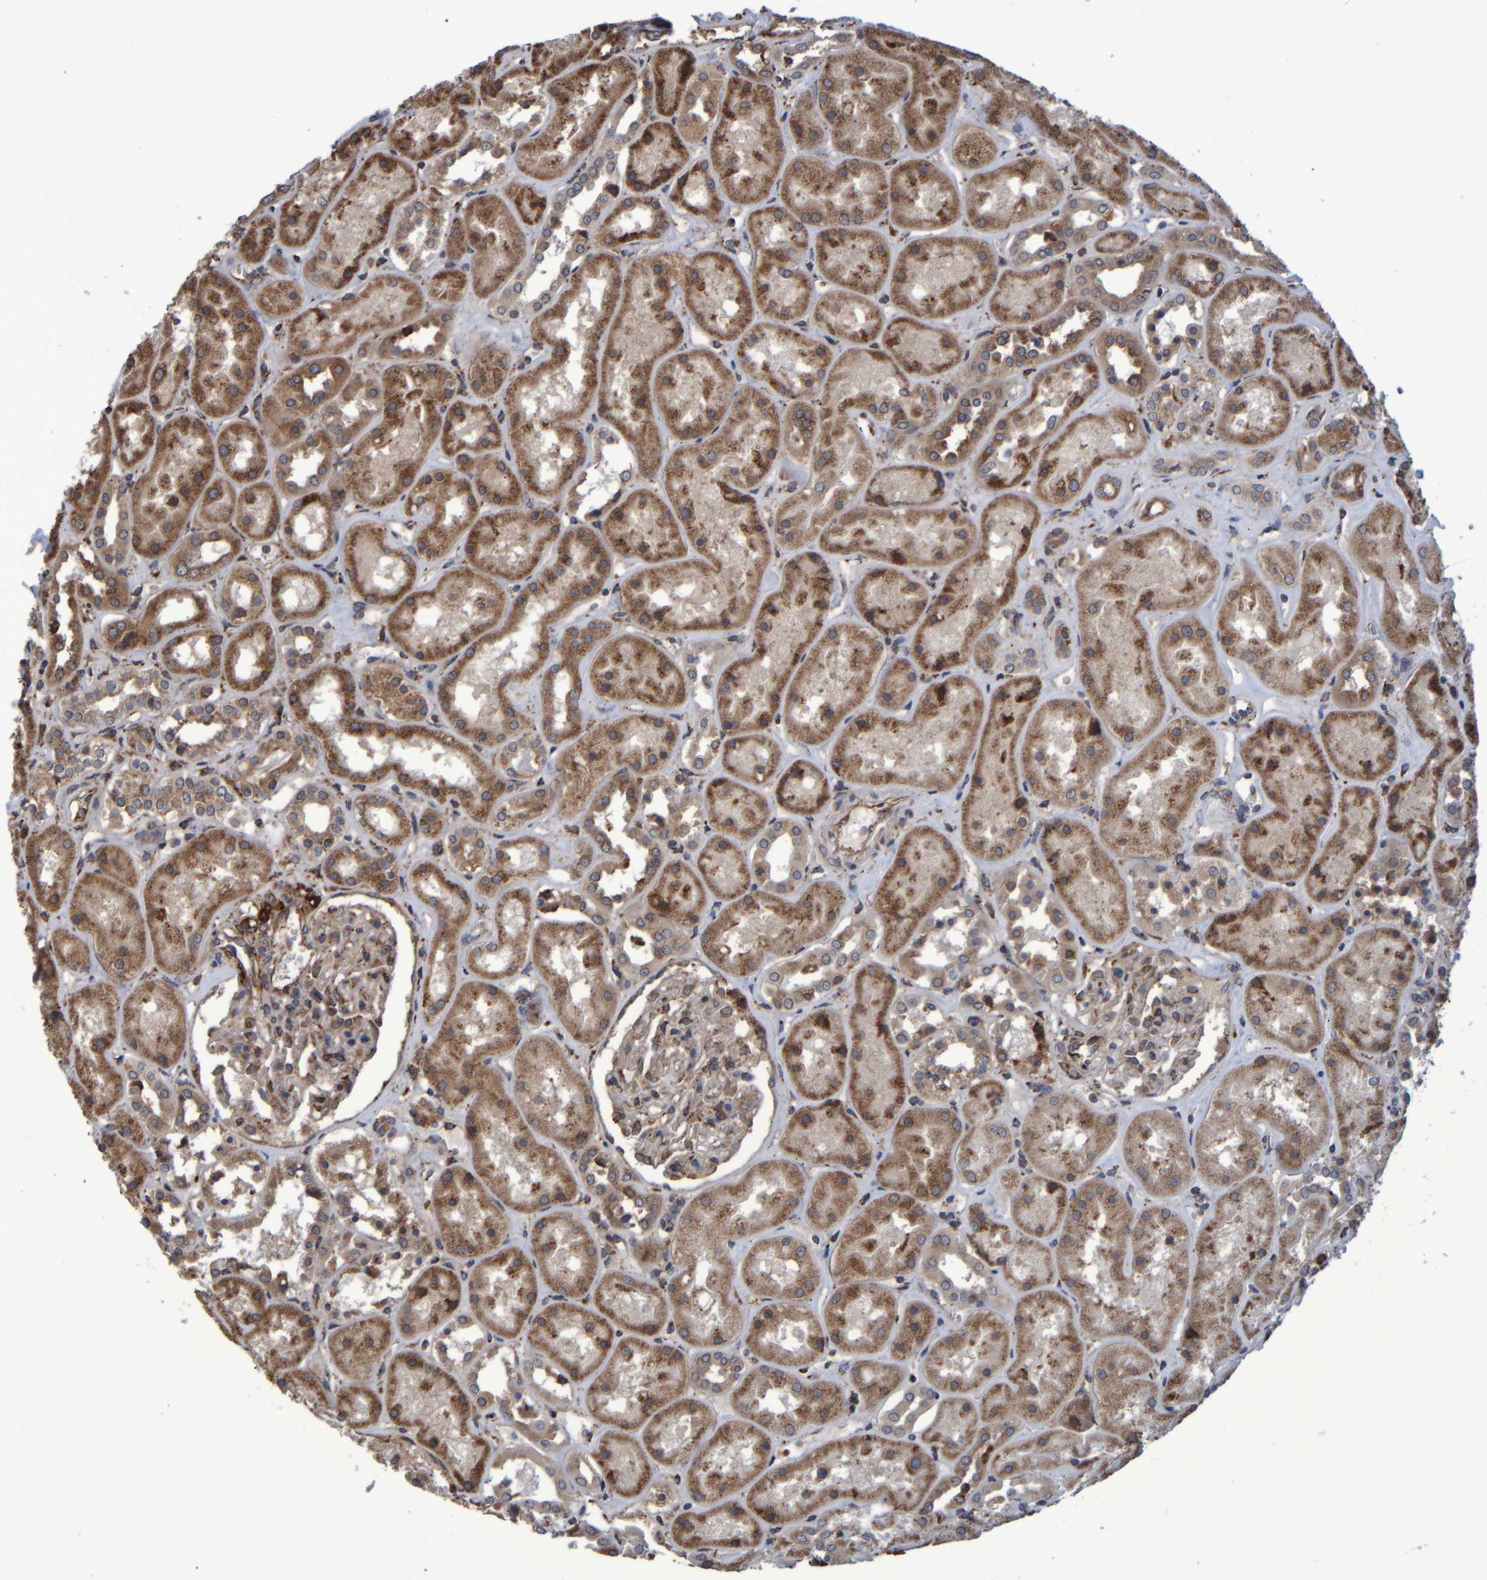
{"staining": {"intensity": "moderate", "quantity": "25%-75%", "location": "cytoplasmic/membranous"}, "tissue": "kidney", "cell_type": "Cells in glomeruli", "image_type": "normal", "snomed": [{"axis": "morphology", "description": "Normal tissue, NOS"}, {"axis": "topography", "description": "Kidney"}], "caption": "Immunohistochemistry (DAB (3,3'-diaminobenzidine)) staining of unremarkable kidney displays moderate cytoplasmic/membranous protein expression in approximately 25%-75% of cells in glomeruli.", "gene": "SPAG5", "patient": {"sex": "male", "age": 70}}